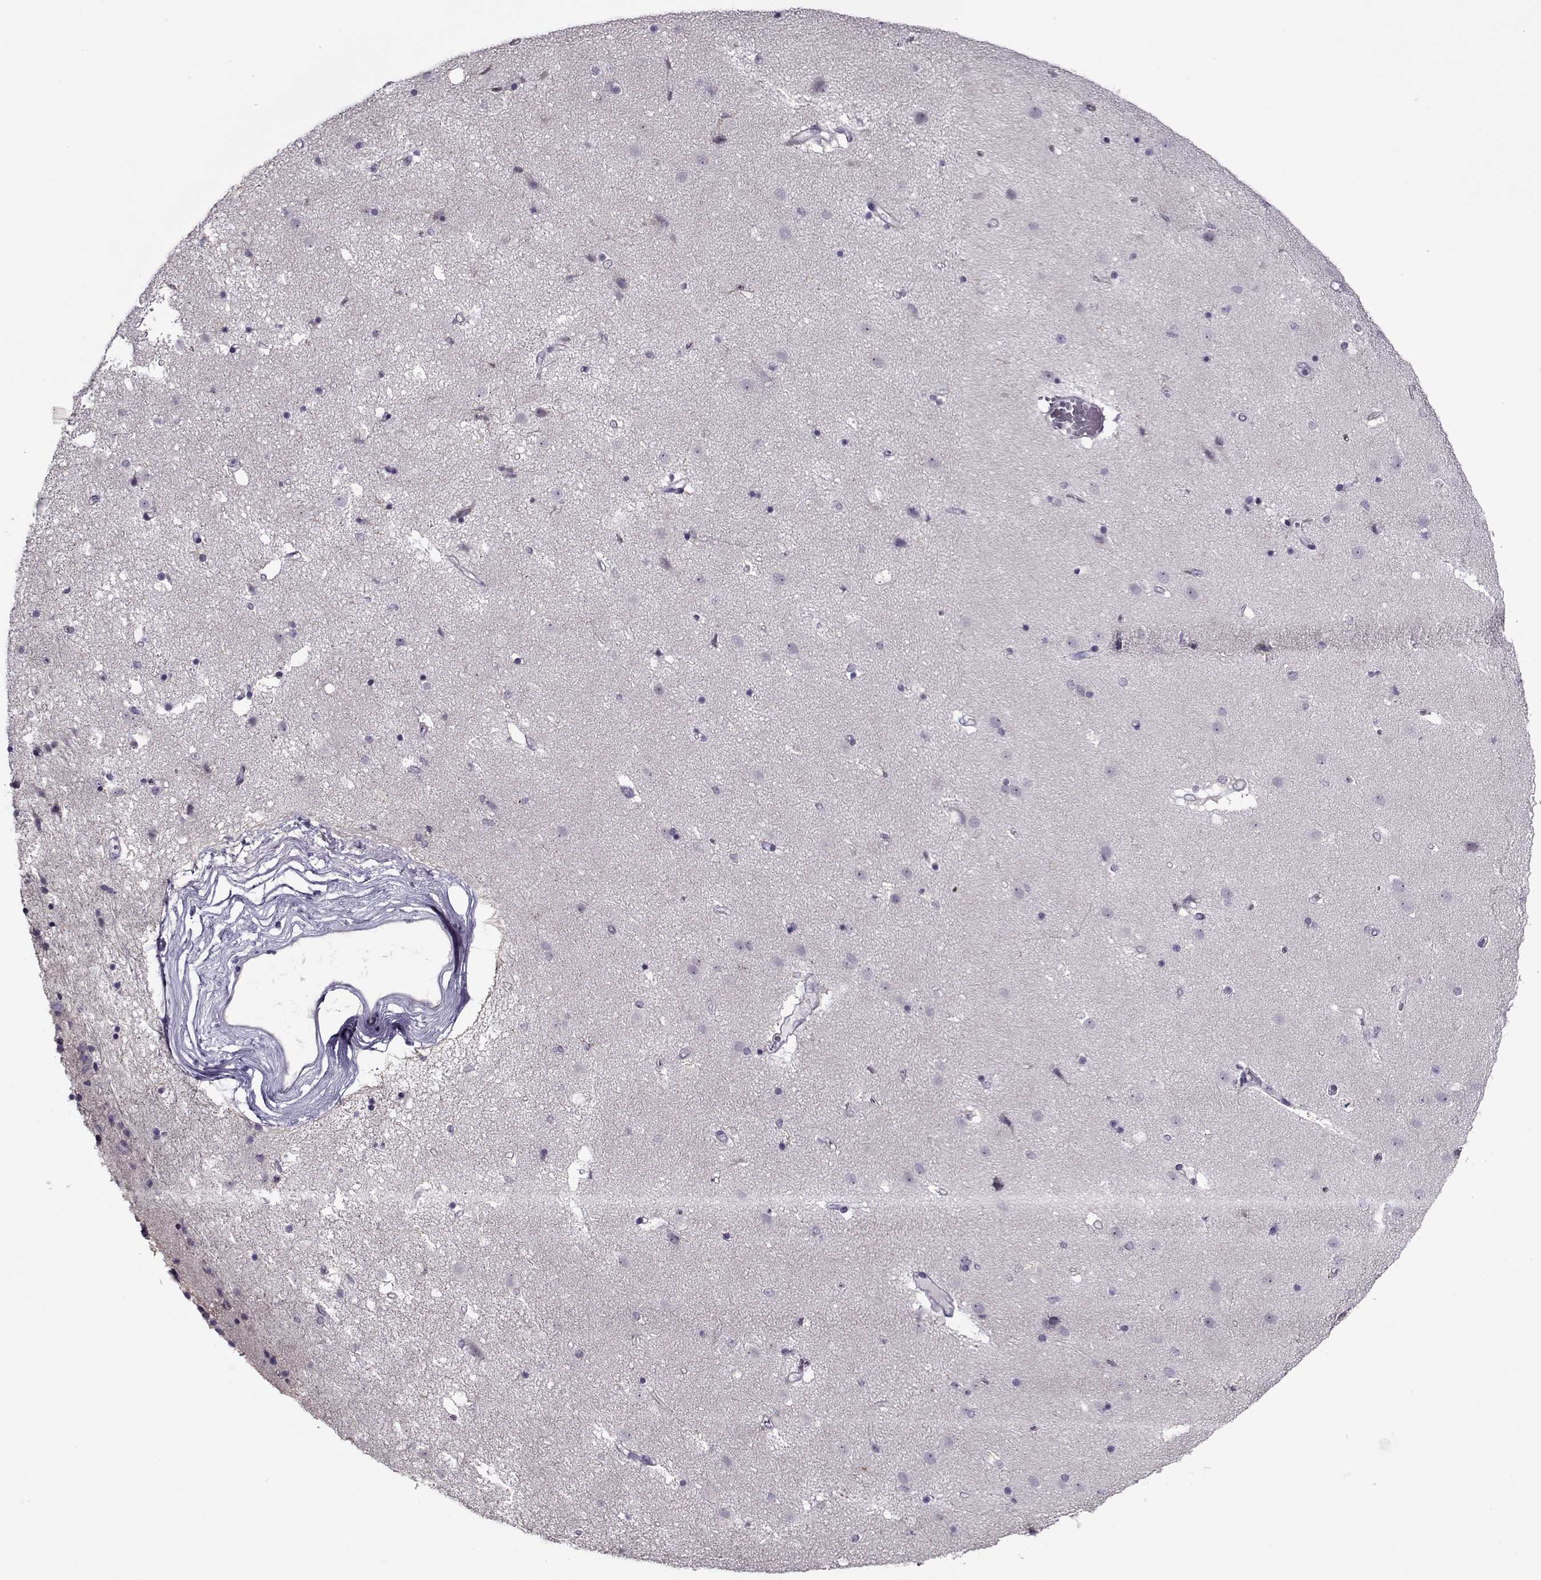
{"staining": {"intensity": "negative", "quantity": "none", "location": "none"}, "tissue": "caudate", "cell_type": "Glial cells", "image_type": "normal", "snomed": [{"axis": "morphology", "description": "Normal tissue, NOS"}, {"axis": "topography", "description": "Lateral ventricle wall"}], "caption": "Immunohistochemical staining of unremarkable caudate reveals no significant expression in glial cells. (Brightfield microscopy of DAB (3,3'-diaminobenzidine) immunohistochemistry at high magnification).", "gene": "CIBAR1", "patient": {"sex": "female", "age": 71}}